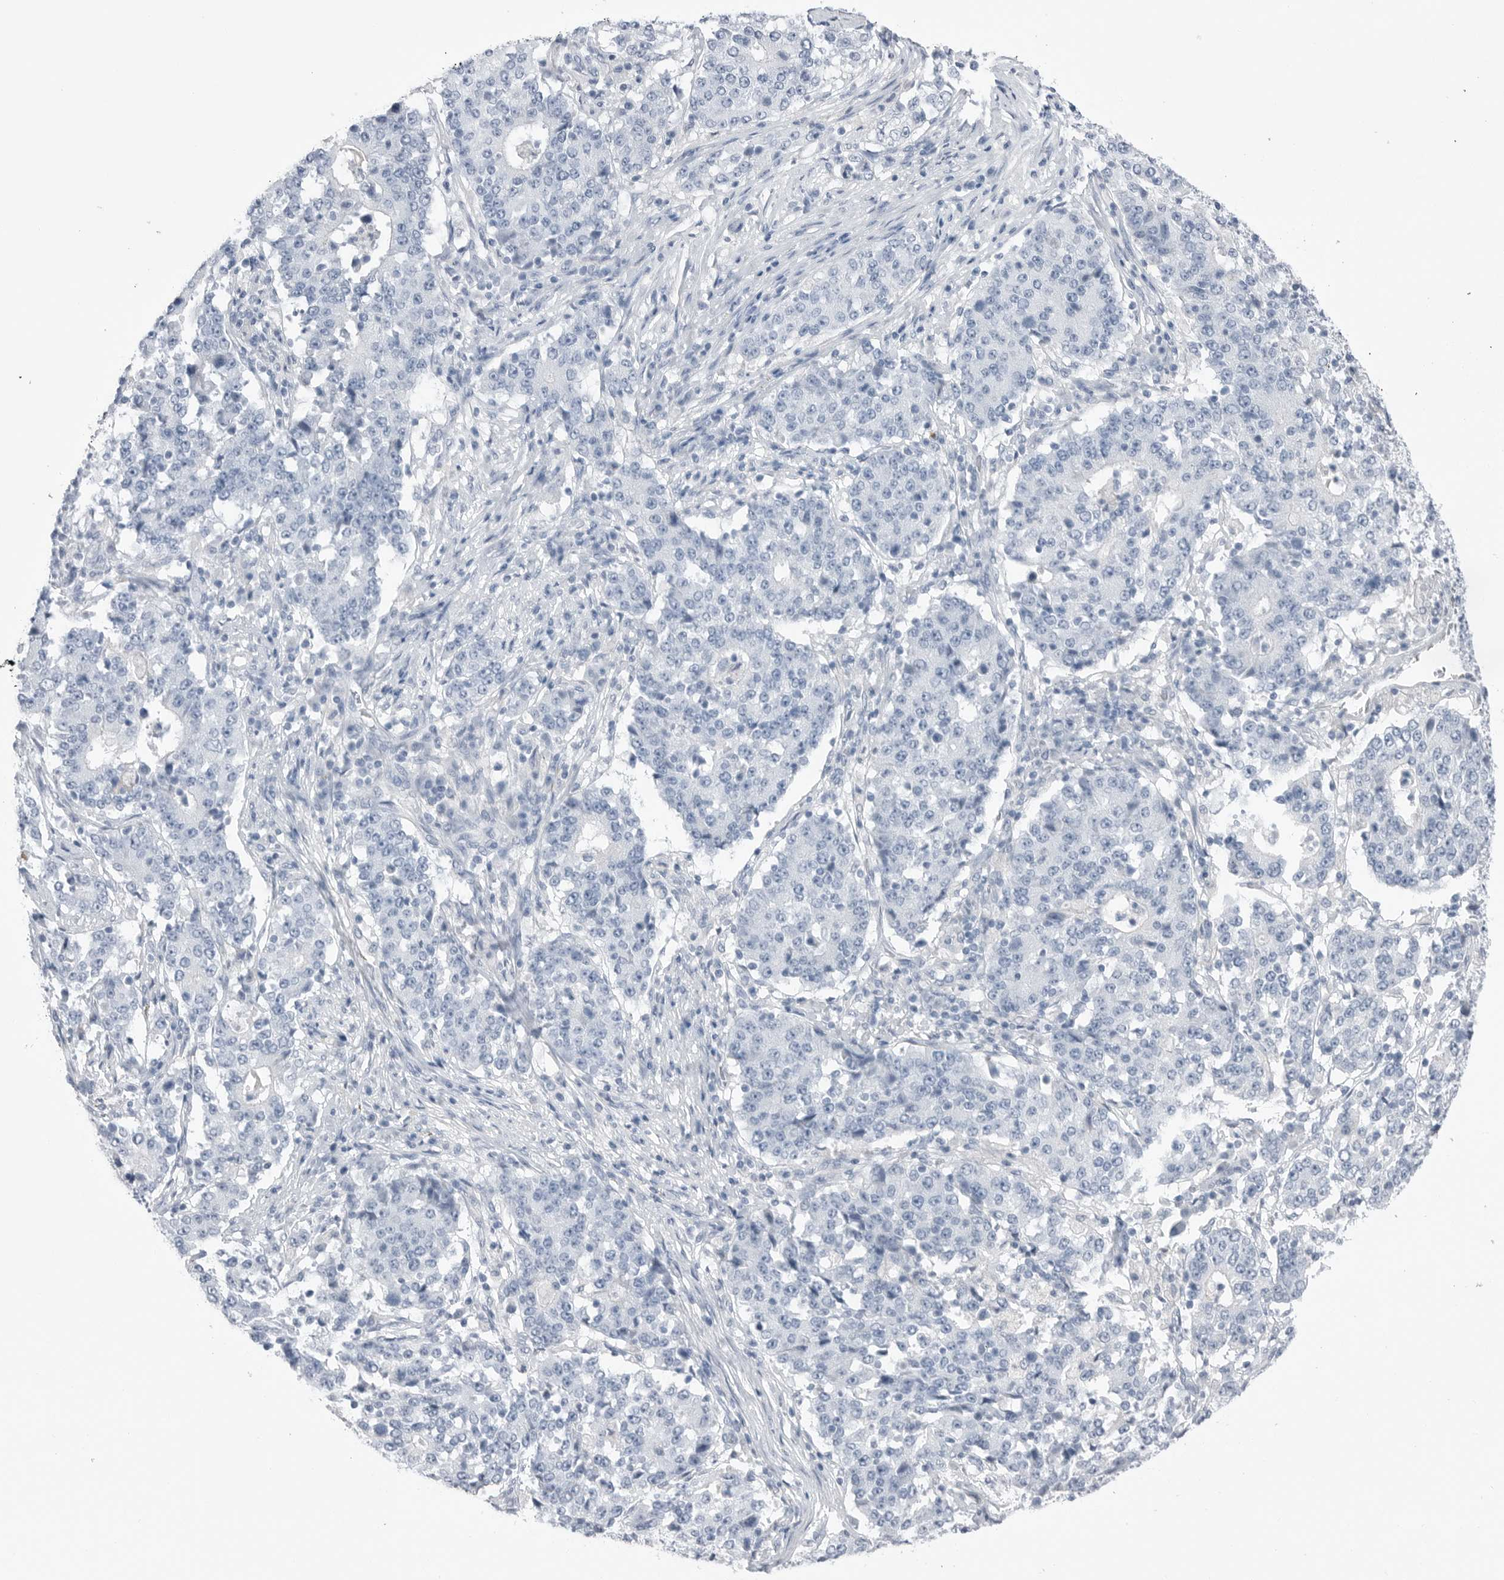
{"staining": {"intensity": "negative", "quantity": "none", "location": "none"}, "tissue": "stomach cancer", "cell_type": "Tumor cells", "image_type": "cancer", "snomed": [{"axis": "morphology", "description": "Adenocarcinoma, NOS"}, {"axis": "topography", "description": "Stomach"}], "caption": "An image of stomach cancer (adenocarcinoma) stained for a protein displays no brown staining in tumor cells.", "gene": "ABHD12", "patient": {"sex": "male", "age": 59}}